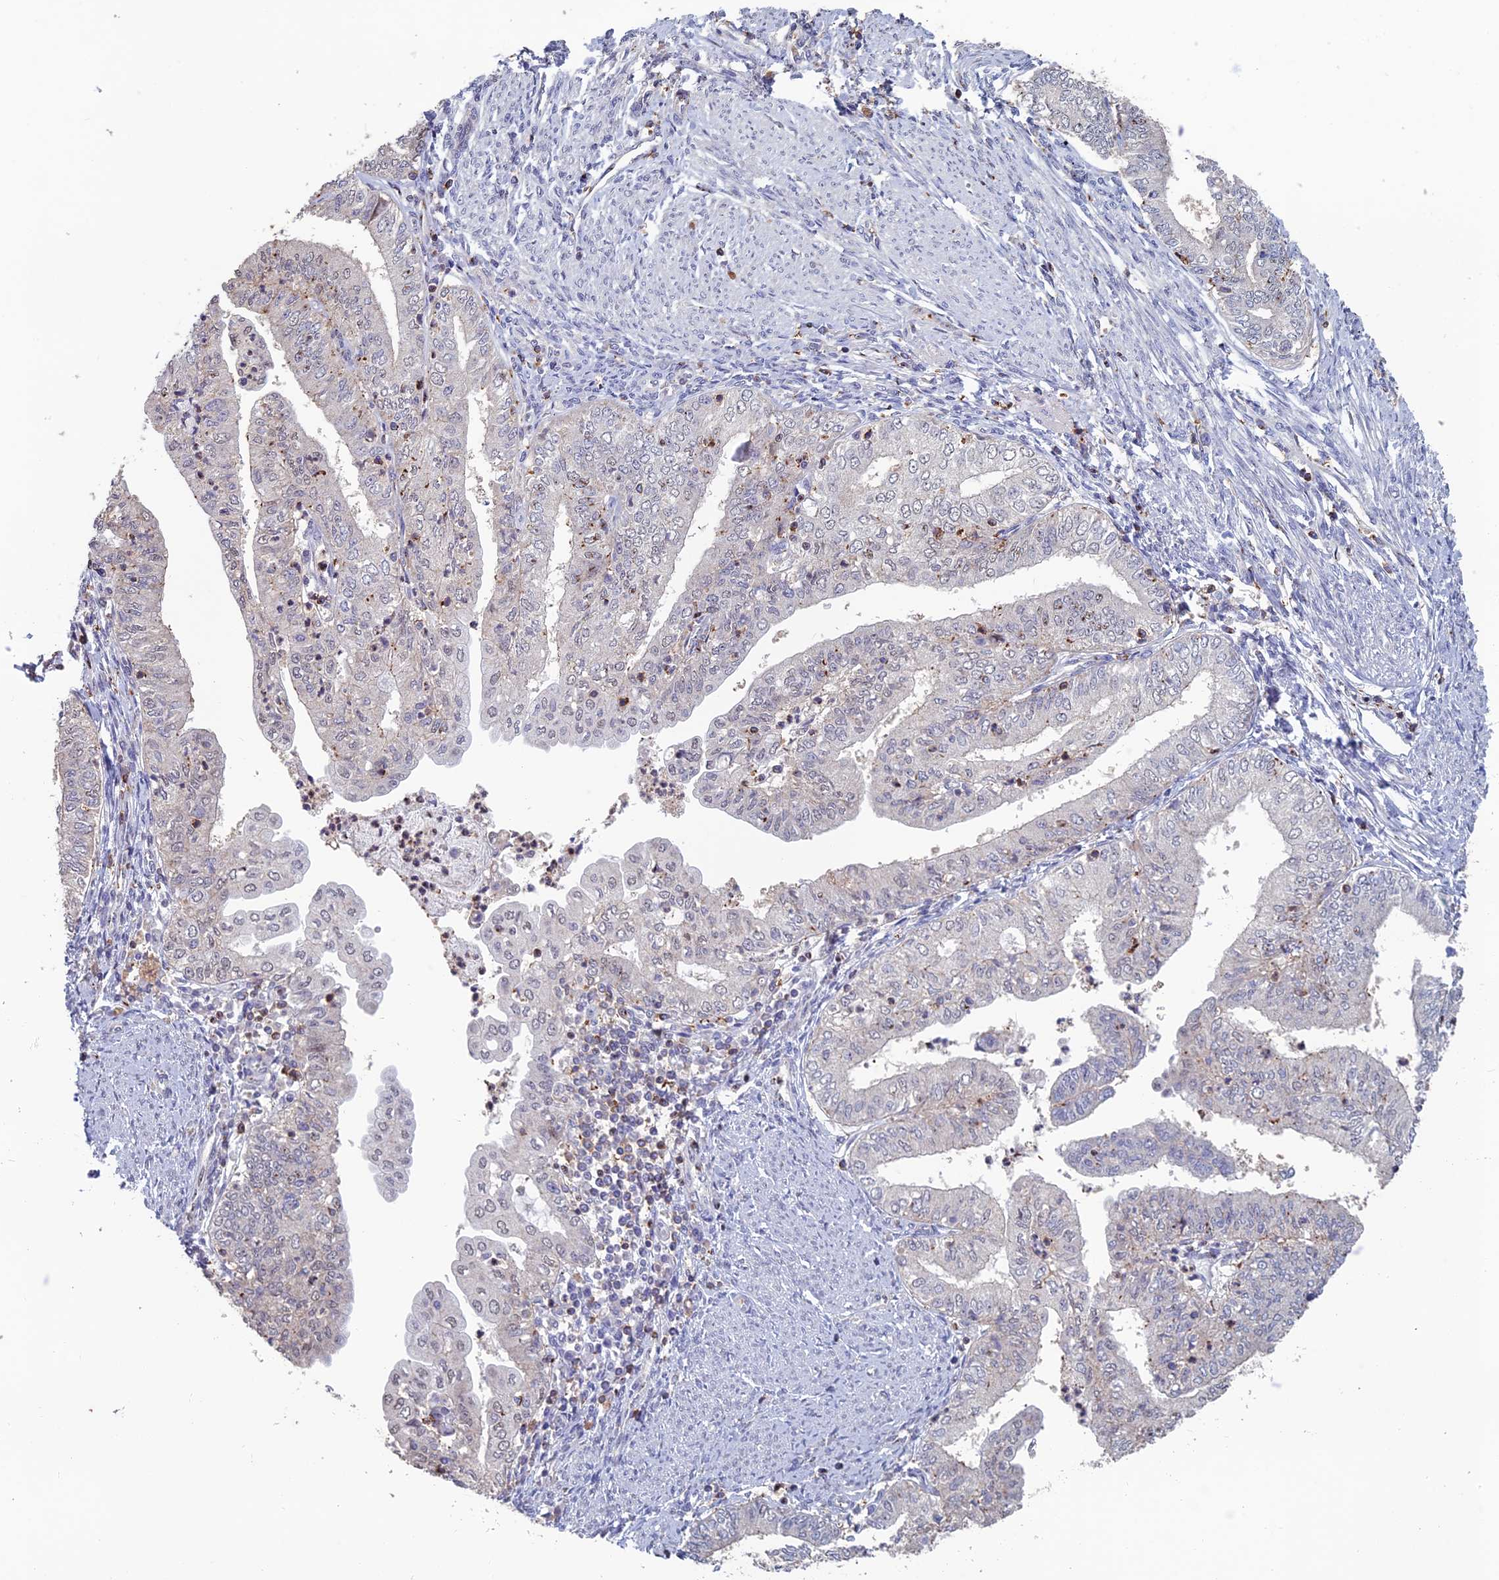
{"staining": {"intensity": "negative", "quantity": "none", "location": "none"}, "tissue": "endometrial cancer", "cell_type": "Tumor cells", "image_type": "cancer", "snomed": [{"axis": "morphology", "description": "Adenocarcinoma, NOS"}, {"axis": "topography", "description": "Endometrium"}], "caption": "An image of human adenocarcinoma (endometrial) is negative for staining in tumor cells. Nuclei are stained in blue.", "gene": "C15orf62", "patient": {"sex": "female", "age": 66}}